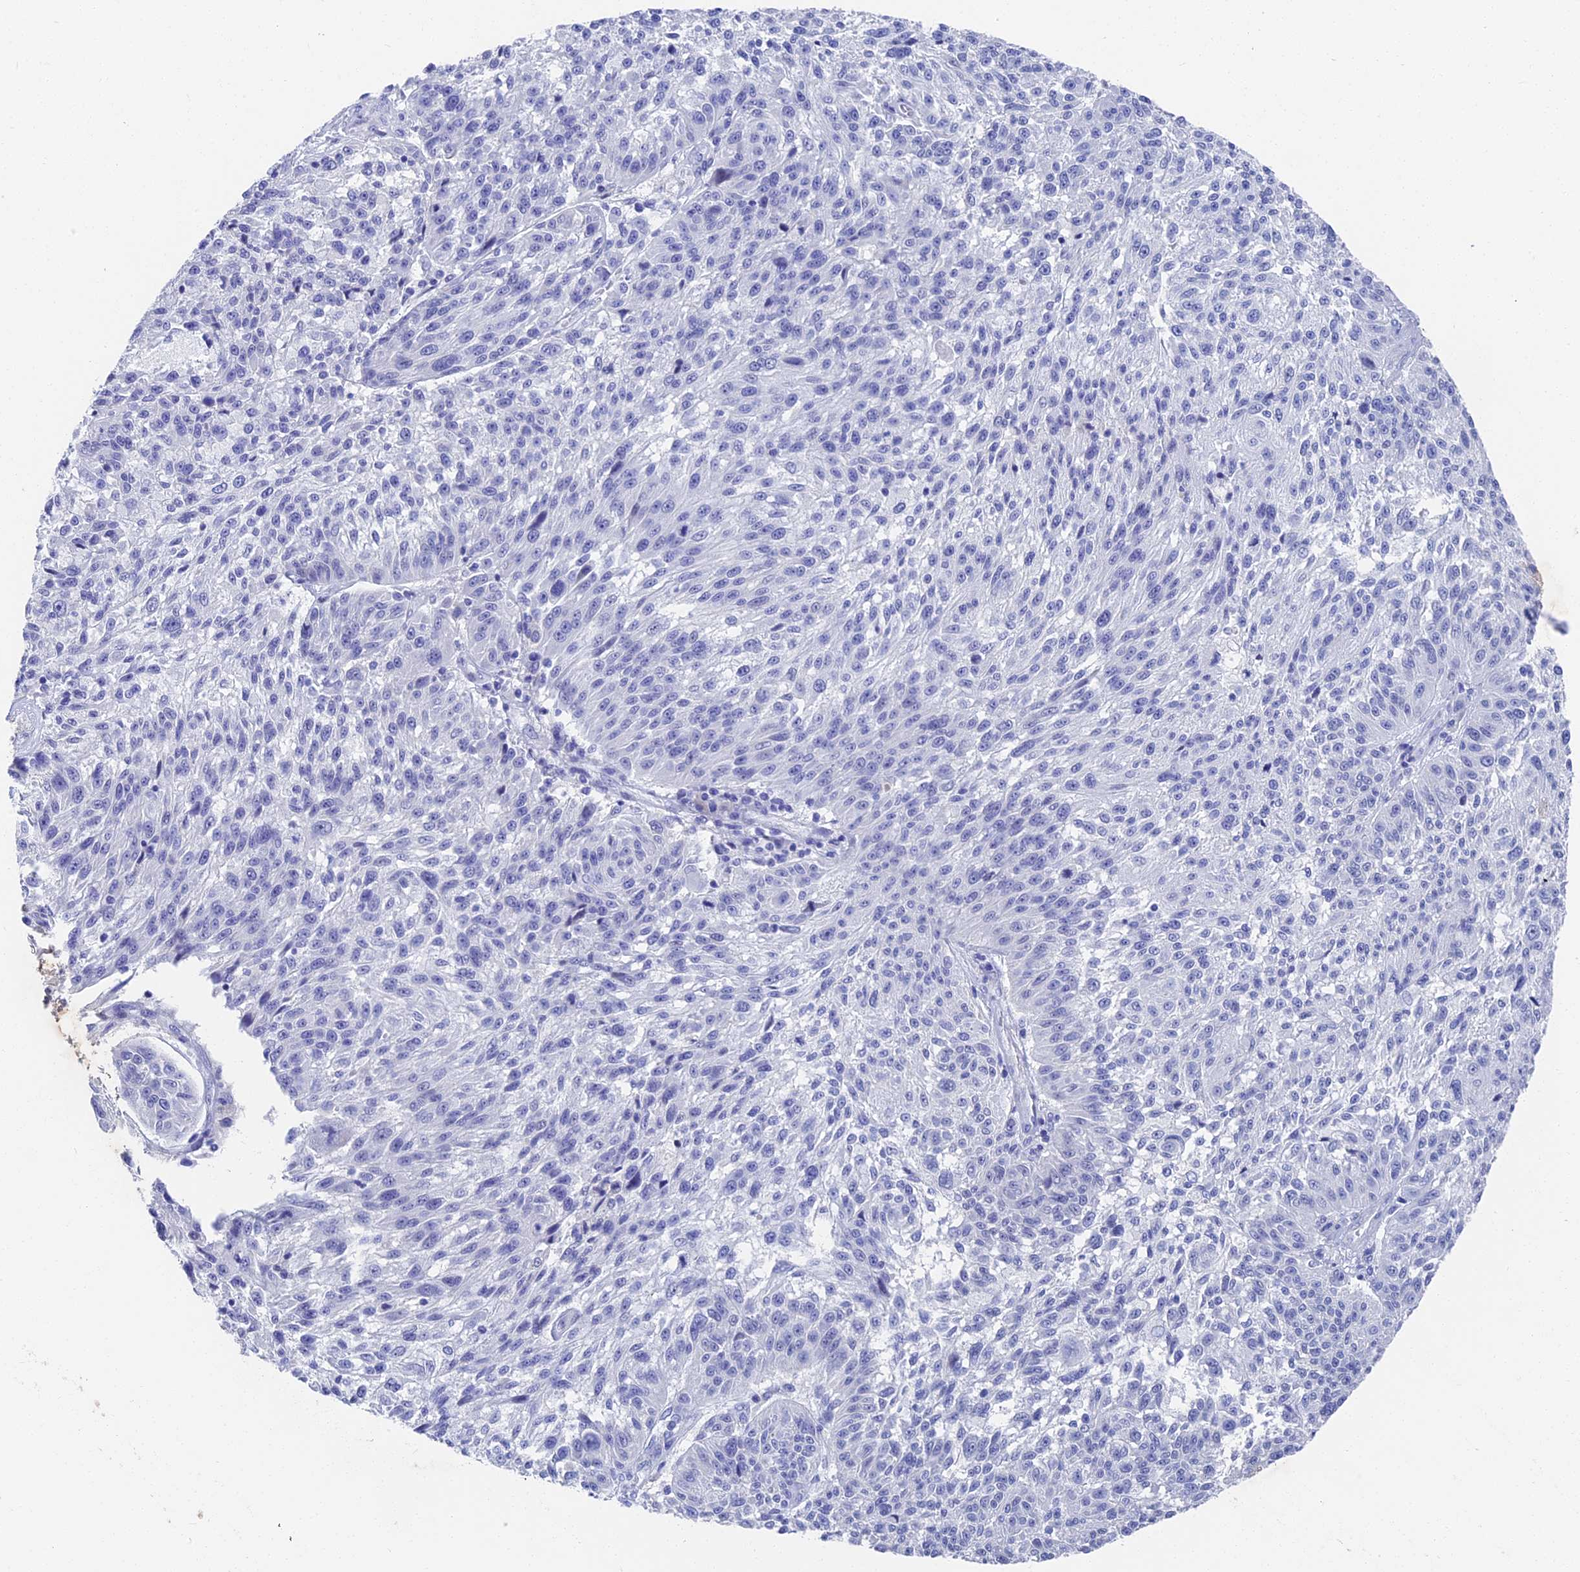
{"staining": {"intensity": "negative", "quantity": "none", "location": "none"}, "tissue": "melanoma", "cell_type": "Tumor cells", "image_type": "cancer", "snomed": [{"axis": "morphology", "description": "Malignant melanoma, NOS"}, {"axis": "topography", "description": "Skin"}], "caption": "DAB (3,3'-diaminobenzidine) immunohistochemical staining of human melanoma displays no significant positivity in tumor cells.", "gene": "VPS33B", "patient": {"sex": "male", "age": 53}}